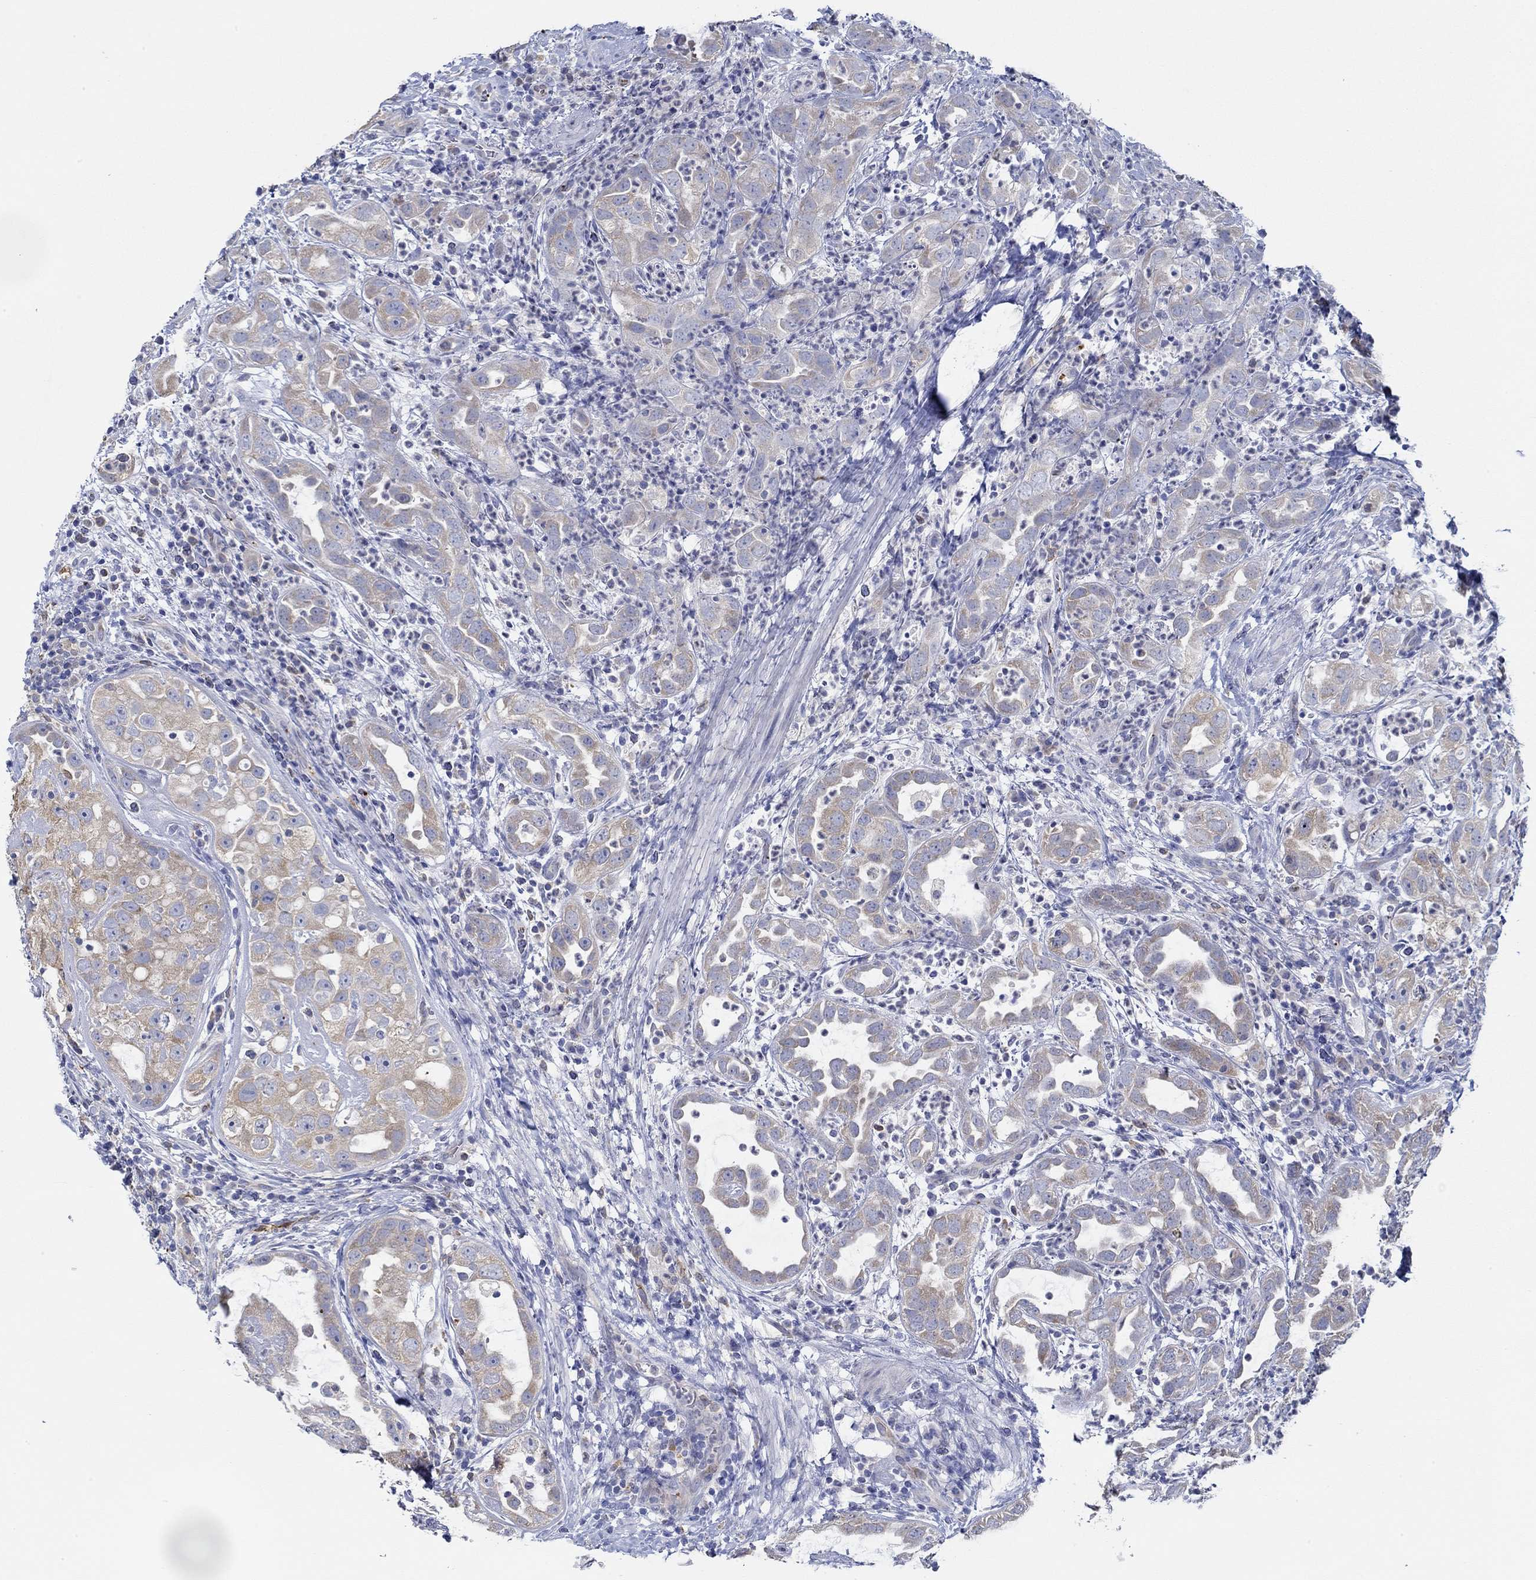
{"staining": {"intensity": "moderate", "quantity": "25%-75%", "location": "cytoplasmic/membranous"}, "tissue": "urothelial cancer", "cell_type": "Tumor cells", "image_type": "cancer", "snomed": [{"axis": "morphology", "description": "Urothelial carcinoma, High grade"}, {"axis": "topography", "description": "Urinary bladder"}], "caption": "This photomicrograph reveals IHC staining of human urothelial carcinoma (high-grade), with medium moderate cytoplasmic/membranous expression in approximately 25%-75% of tumor cells.", "gene": "SLC27A3", "patient": {"sex": "female", "age": 41}}